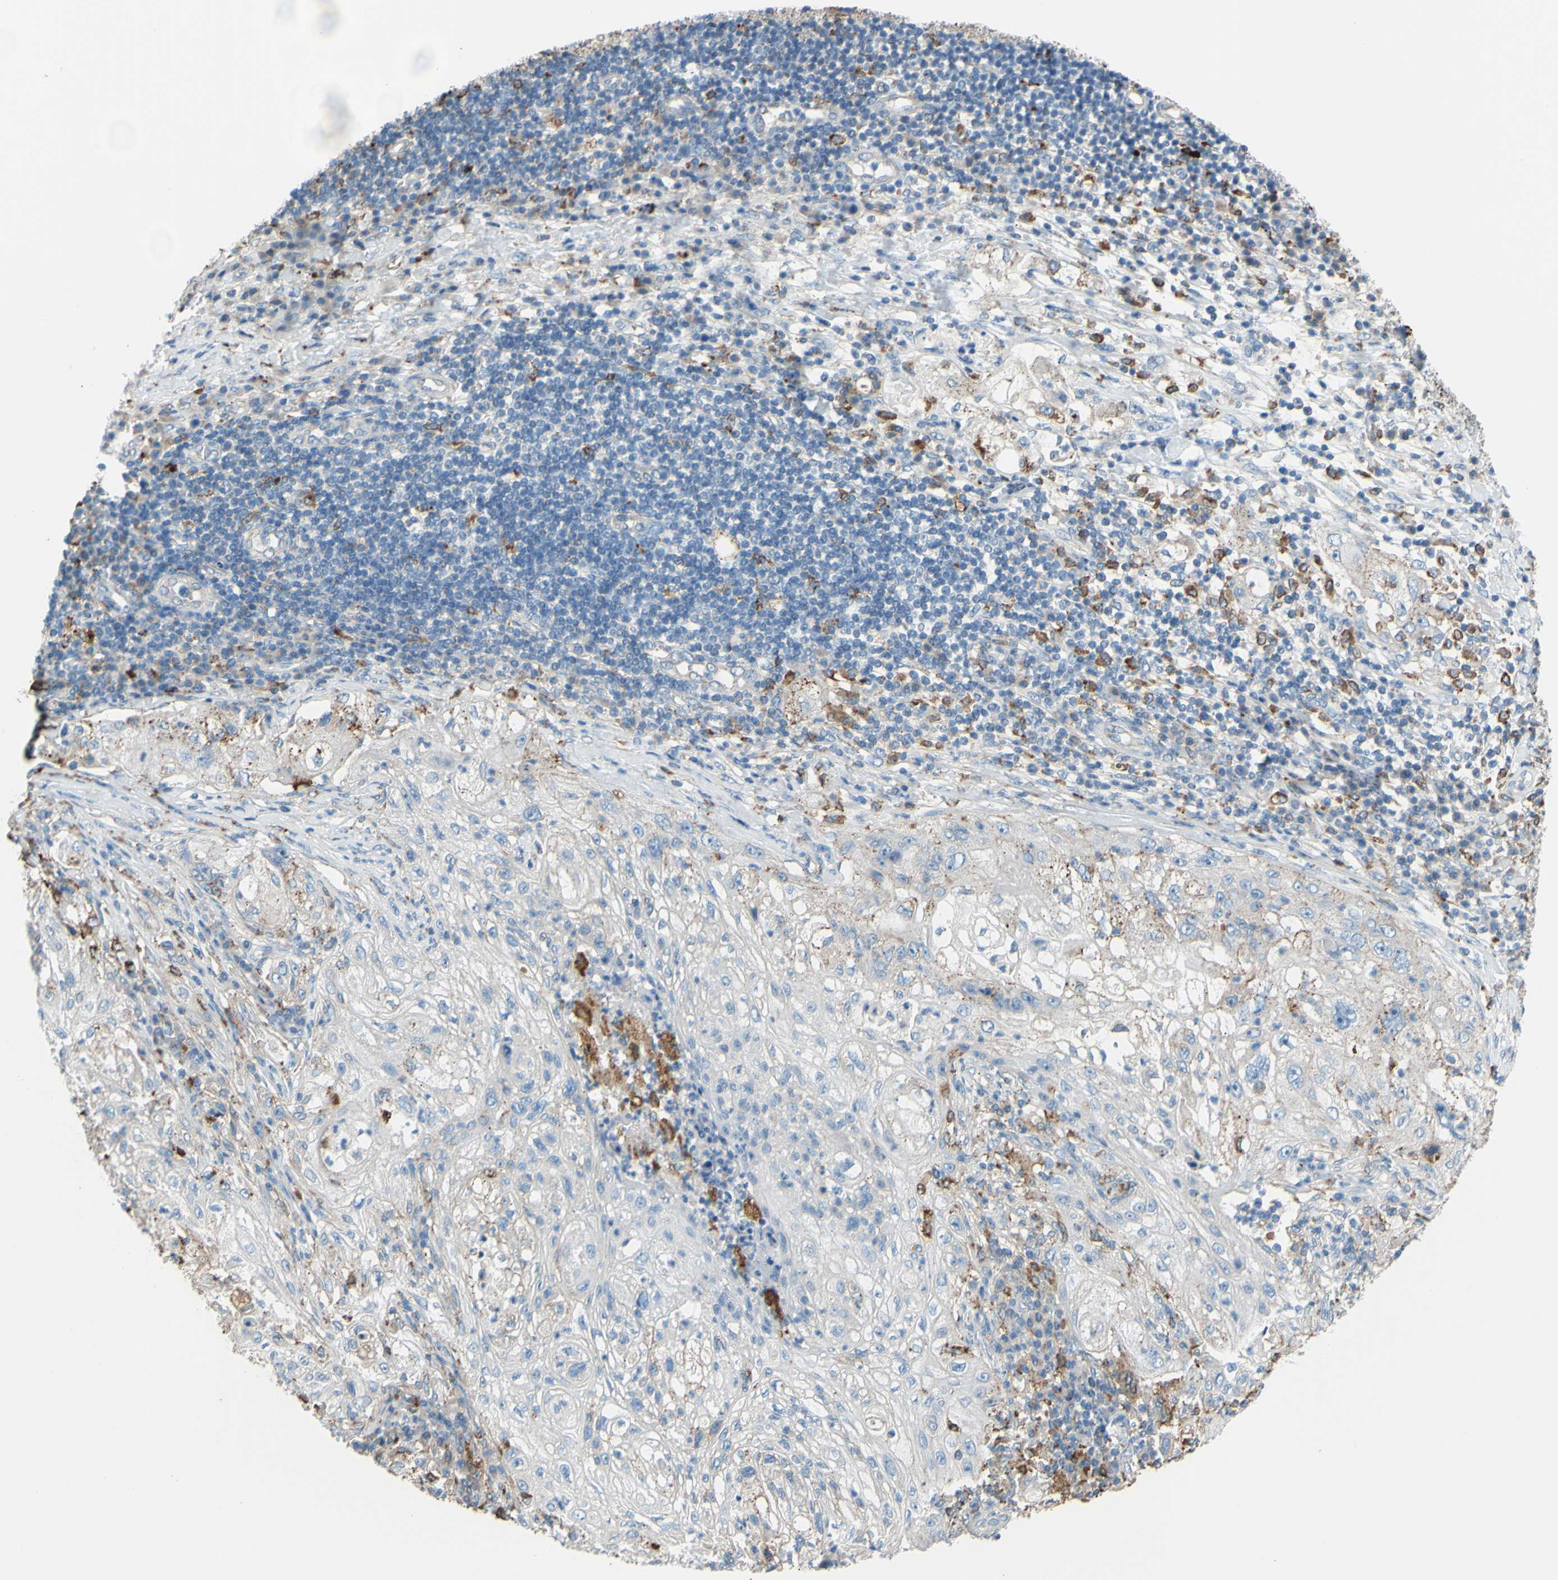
{"staining": {"intensity": "negative", "quantity": "none", "location": "none"}, "tissue": "lung cancer", "cell_type": "Tumor cells", "image_type": "cancer", "snomed": [{"axis": "morphology", "description": "Inflammation, NOS"}, {"axis": "morphology", "description": "Squamous cell carcinoma, NOS"}, {"axis": "topography", "description": "Lymph node"}, {"axis": "topography", "description": "Soft tissue"}, {"axis": "topography", "description": "Lung"}], "caption": "Lung squamous cell carcinoma was stained to show a protein in brown. There is no significant positivity in tumor cells.", "gene": "CTSD", "patient": {"sex": "male", "age": 66}}